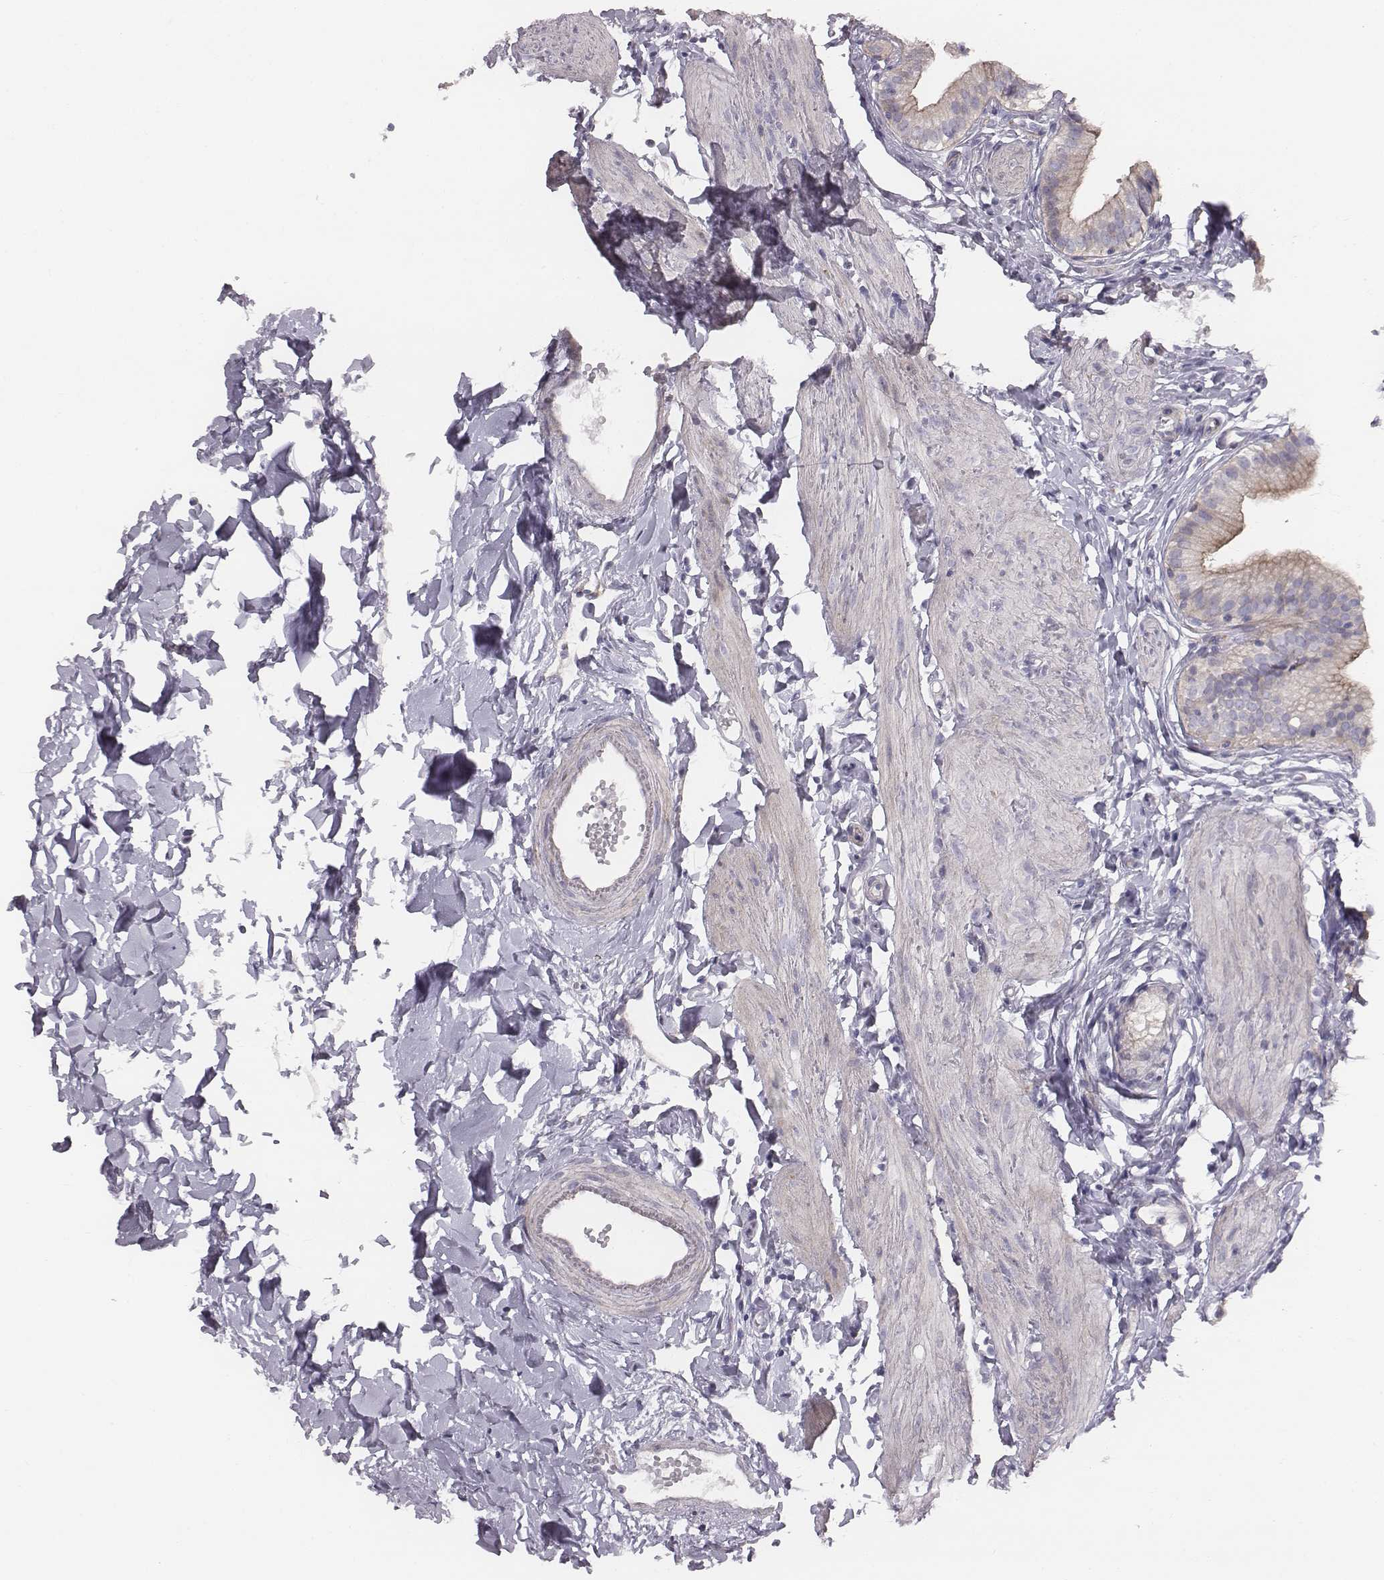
{"staining": {"intensity": "weak", "quantity": "25%-75%", "location": "cytoplasmic/membranous"}, "tissue": "gallbladder", "cell_type": "Glandular cells", "image_type": "normal", "snomed": [{"axis": "morphology", "description": "Normal tissue, NOS"}, {"axis": "topography", "description": "Gallbladder"}], "caption": "A micrograph of gallbladder stained for a protein shows weak cytoplasmic/membranous brown staining in glandular cells.", "gene": "PRKCZ", "patient": {"sex": "female", "age": 47}}